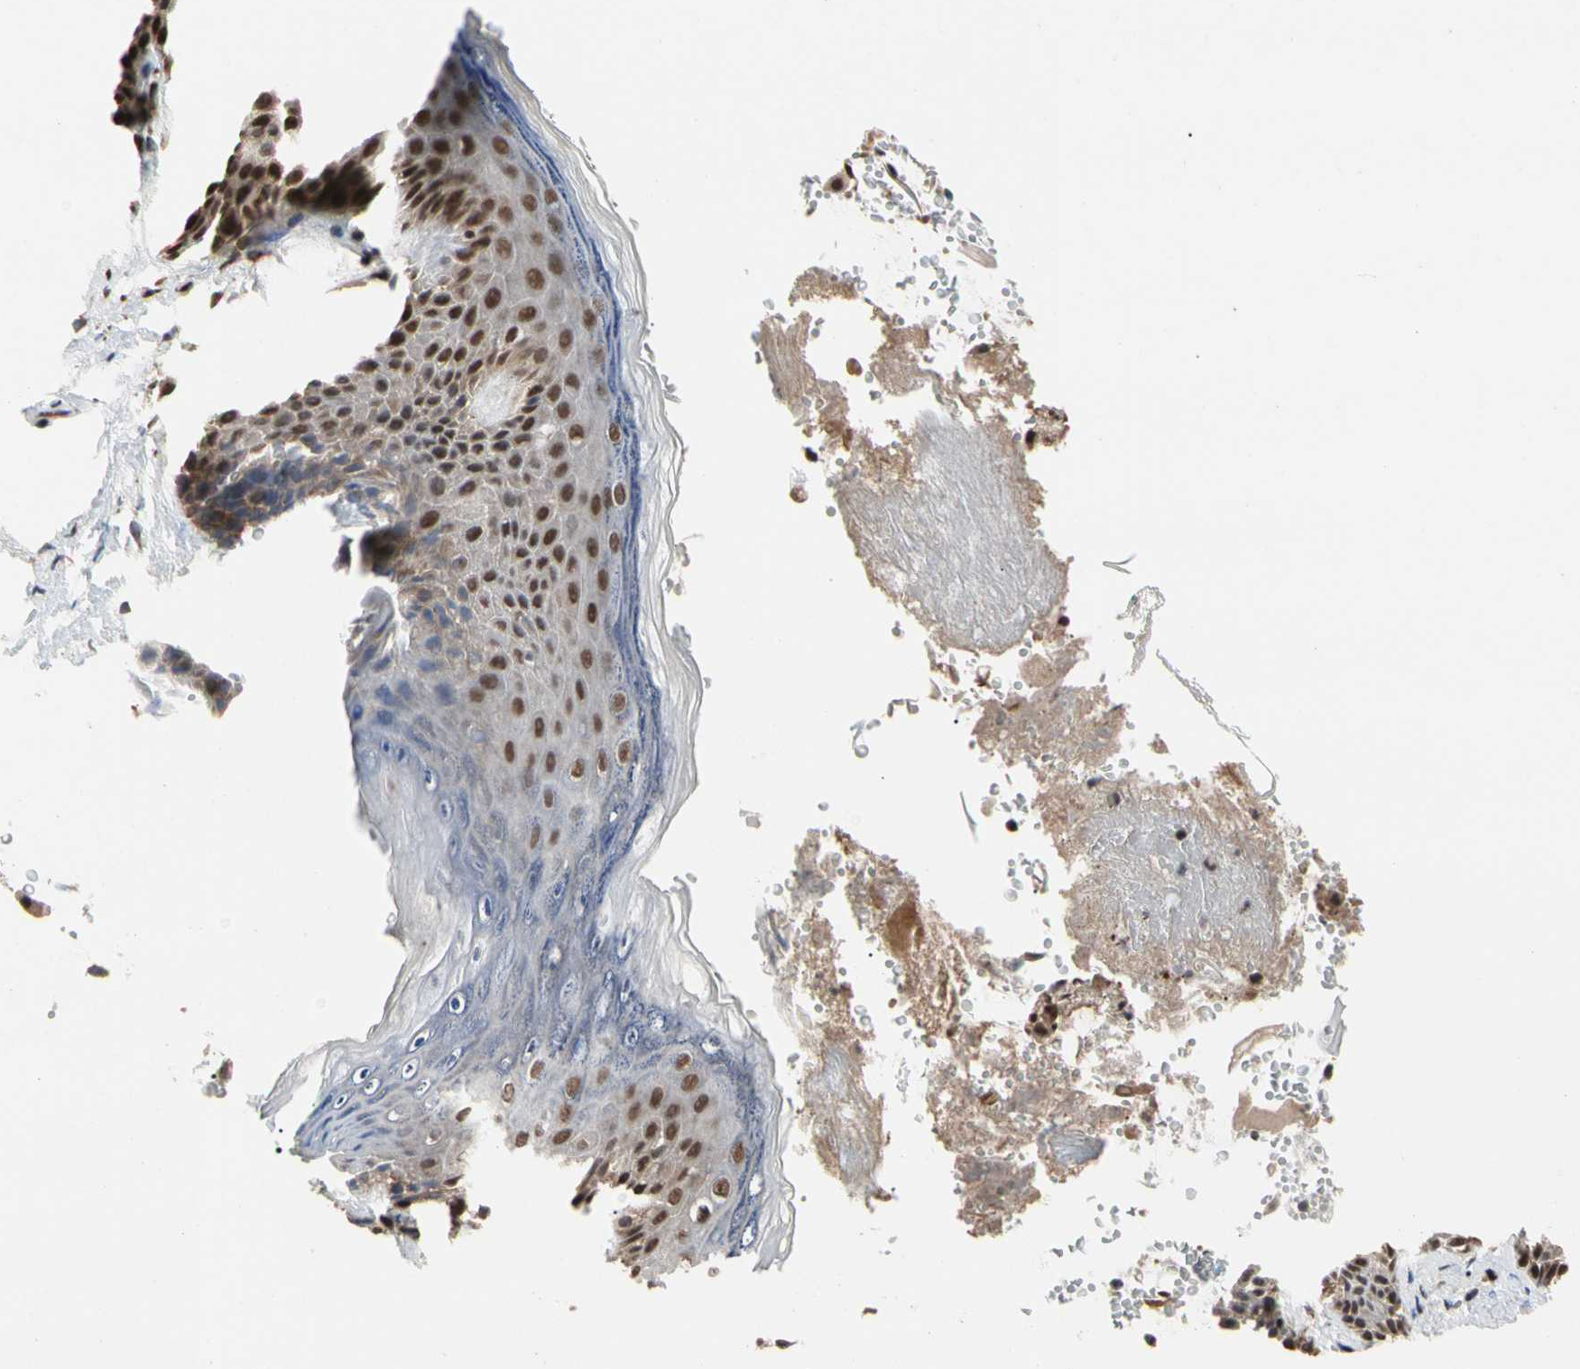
{"staining": {"intensity": "moderate", "quantity": ">75%", "location": "nuclear"}, "tissue": "skin", "cell_type": "Epidermal cells", "image_type": "normal", "snomed": [{"axis": "morphology", "description": "Normal tissue, NOS"}, {"axis": "topography", "description": "Anal"}], "caption": "An image of human skin stained for a protein demonstrates moderate nuclear brown staining in epidermal cells. (brown staining indicates protein expression, while blue staining denotes nuclei).", "gene": "FAM98B", "patient": {"sex": "female", "age": 46}}